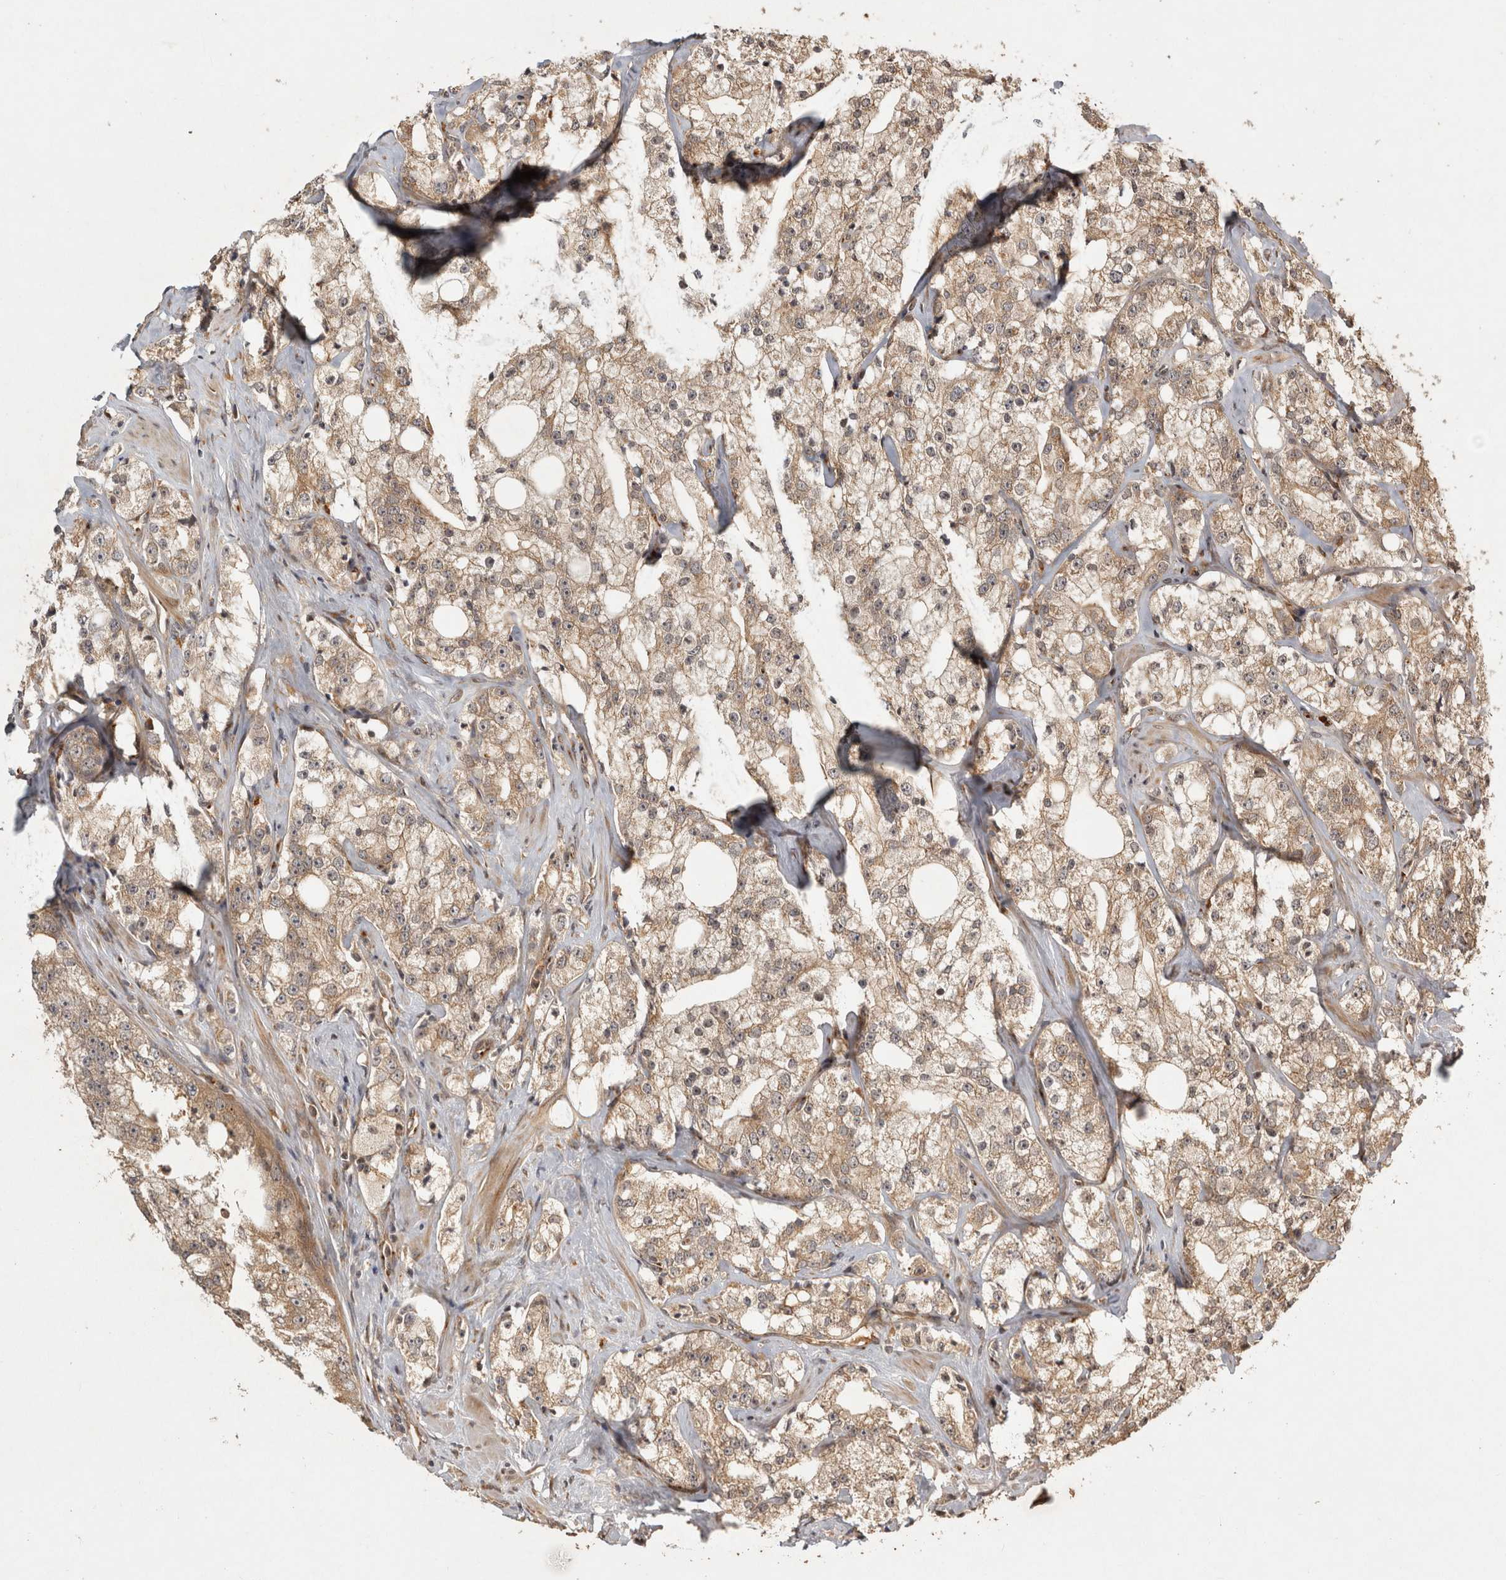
{"staining": {"intensity": "weak", "quantity": ">75%", "location": "cytoplasmic/membranous"}, "tissue": "prostate cancer", "cell_type": "Tumor cells", "image_type": "cancer", "snomed": [{"axis": "morphology", "description": "Adenocarcinoma, High grade"}, {"axis": "topography", "description": "Prostate"}], "caption": "Prostate cancer stained with DAB IHC exhibits low levels of weak cytoplasmic/membranous staining in approximately >75% of tumor cells. Nuclei are stained in blue.", "gene": "CAMSAP2", "patient": {"sex": "male", "age": 64}}